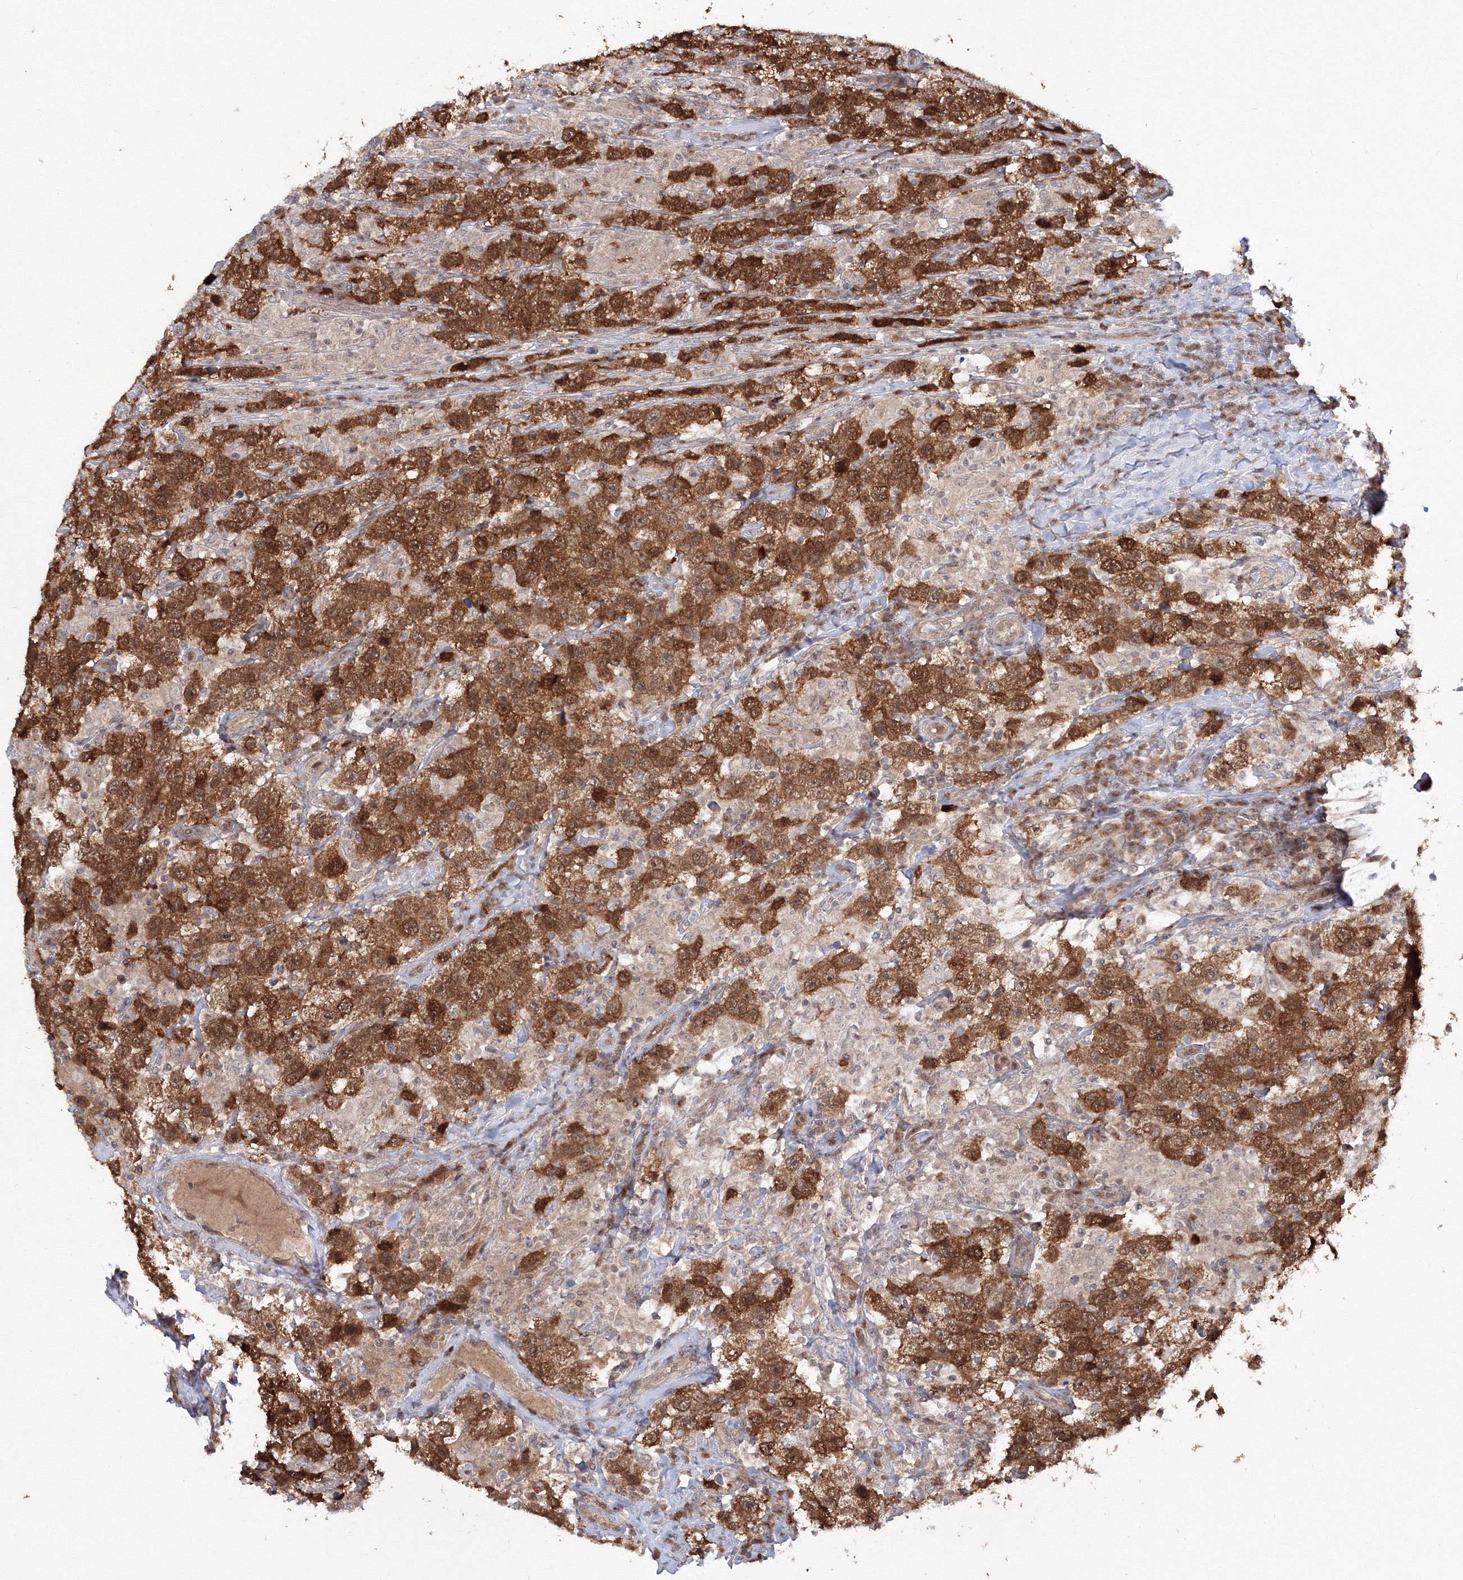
{"staining": {"intensity": "strong", "quantity": ">75%", "location": "cytoplasmic/membranous"}, "tissue": "testis cancer", "cell_type": "Tumor cells", "image_type": "cancer", "snomed": [{"axis": "morphology", "description": "Seminoma, NOS"}, {"axis": "topography", "description": "Testis"}], "caption": "Seminoma (testis) stained with a brown dye reveals strong cytoplasmic/membranous positive staining in approximately >75% of tumor cells.", "gene": "ZFAND6", "patient": {"sex": "male", "age": 41}}